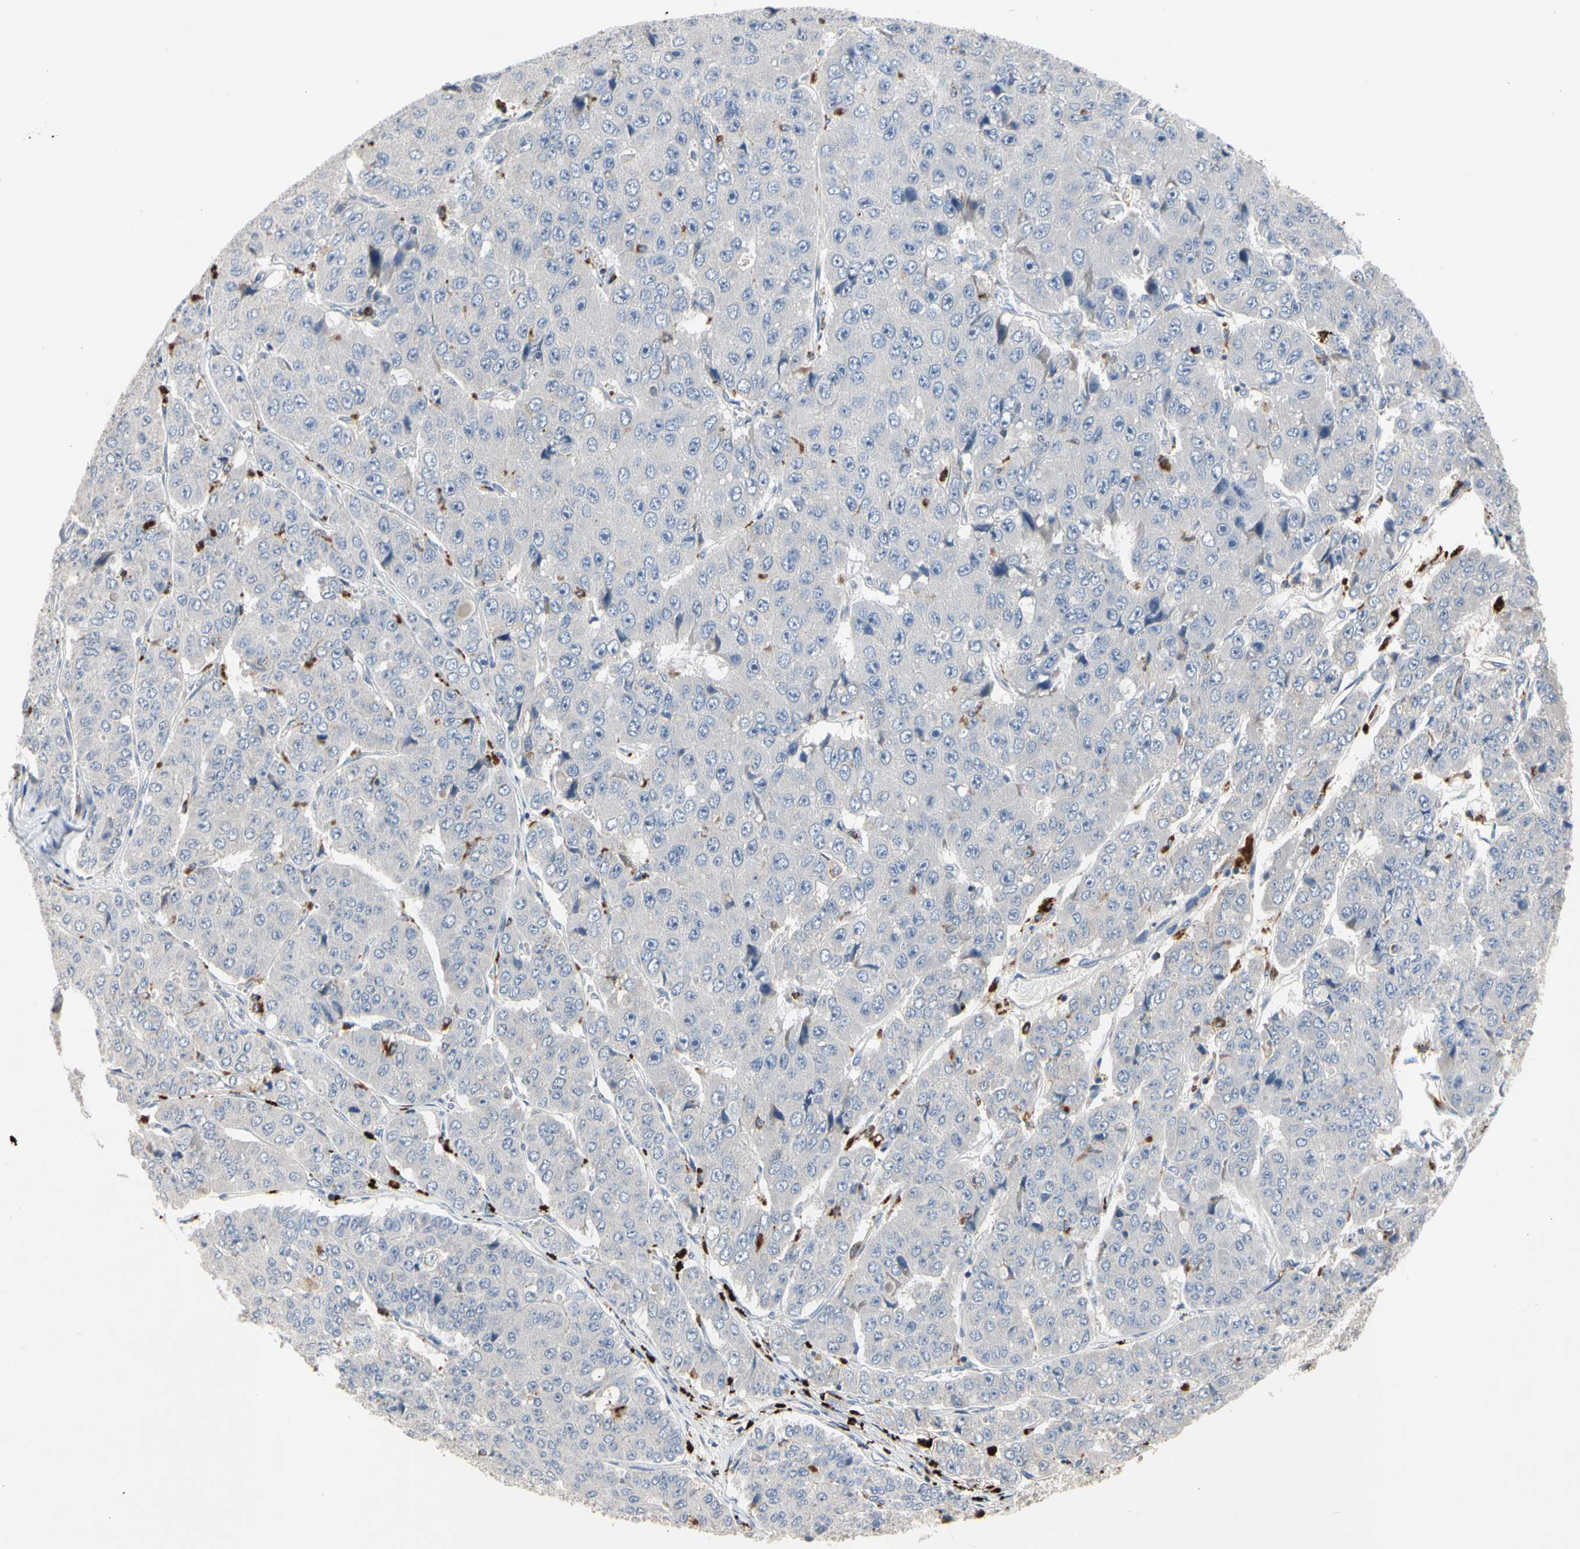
{"staining": {"intensity": "negative", "quantity": "none", "location": "none"}, "tissue": "pancreatic cancer", "cell_type": "Tumor cells", "image_type": "cancer", "snomed": [{"axis": "morphology", "description": "Adenocarcinoma, NOS"}, {"axis": "topography", "description": "Pancreas"}], "caption": "The photomicrograph exhibits no staining of tumor cells in pancreatic cancer (adenocarcinoma). (Brightfield microscopy of DAB (3,3'-diaminobenzidine) immunohistochemistry (IHC) at high magnification).", "gene": "ADA2", "patient": {"sex": "male", "age": 50}}